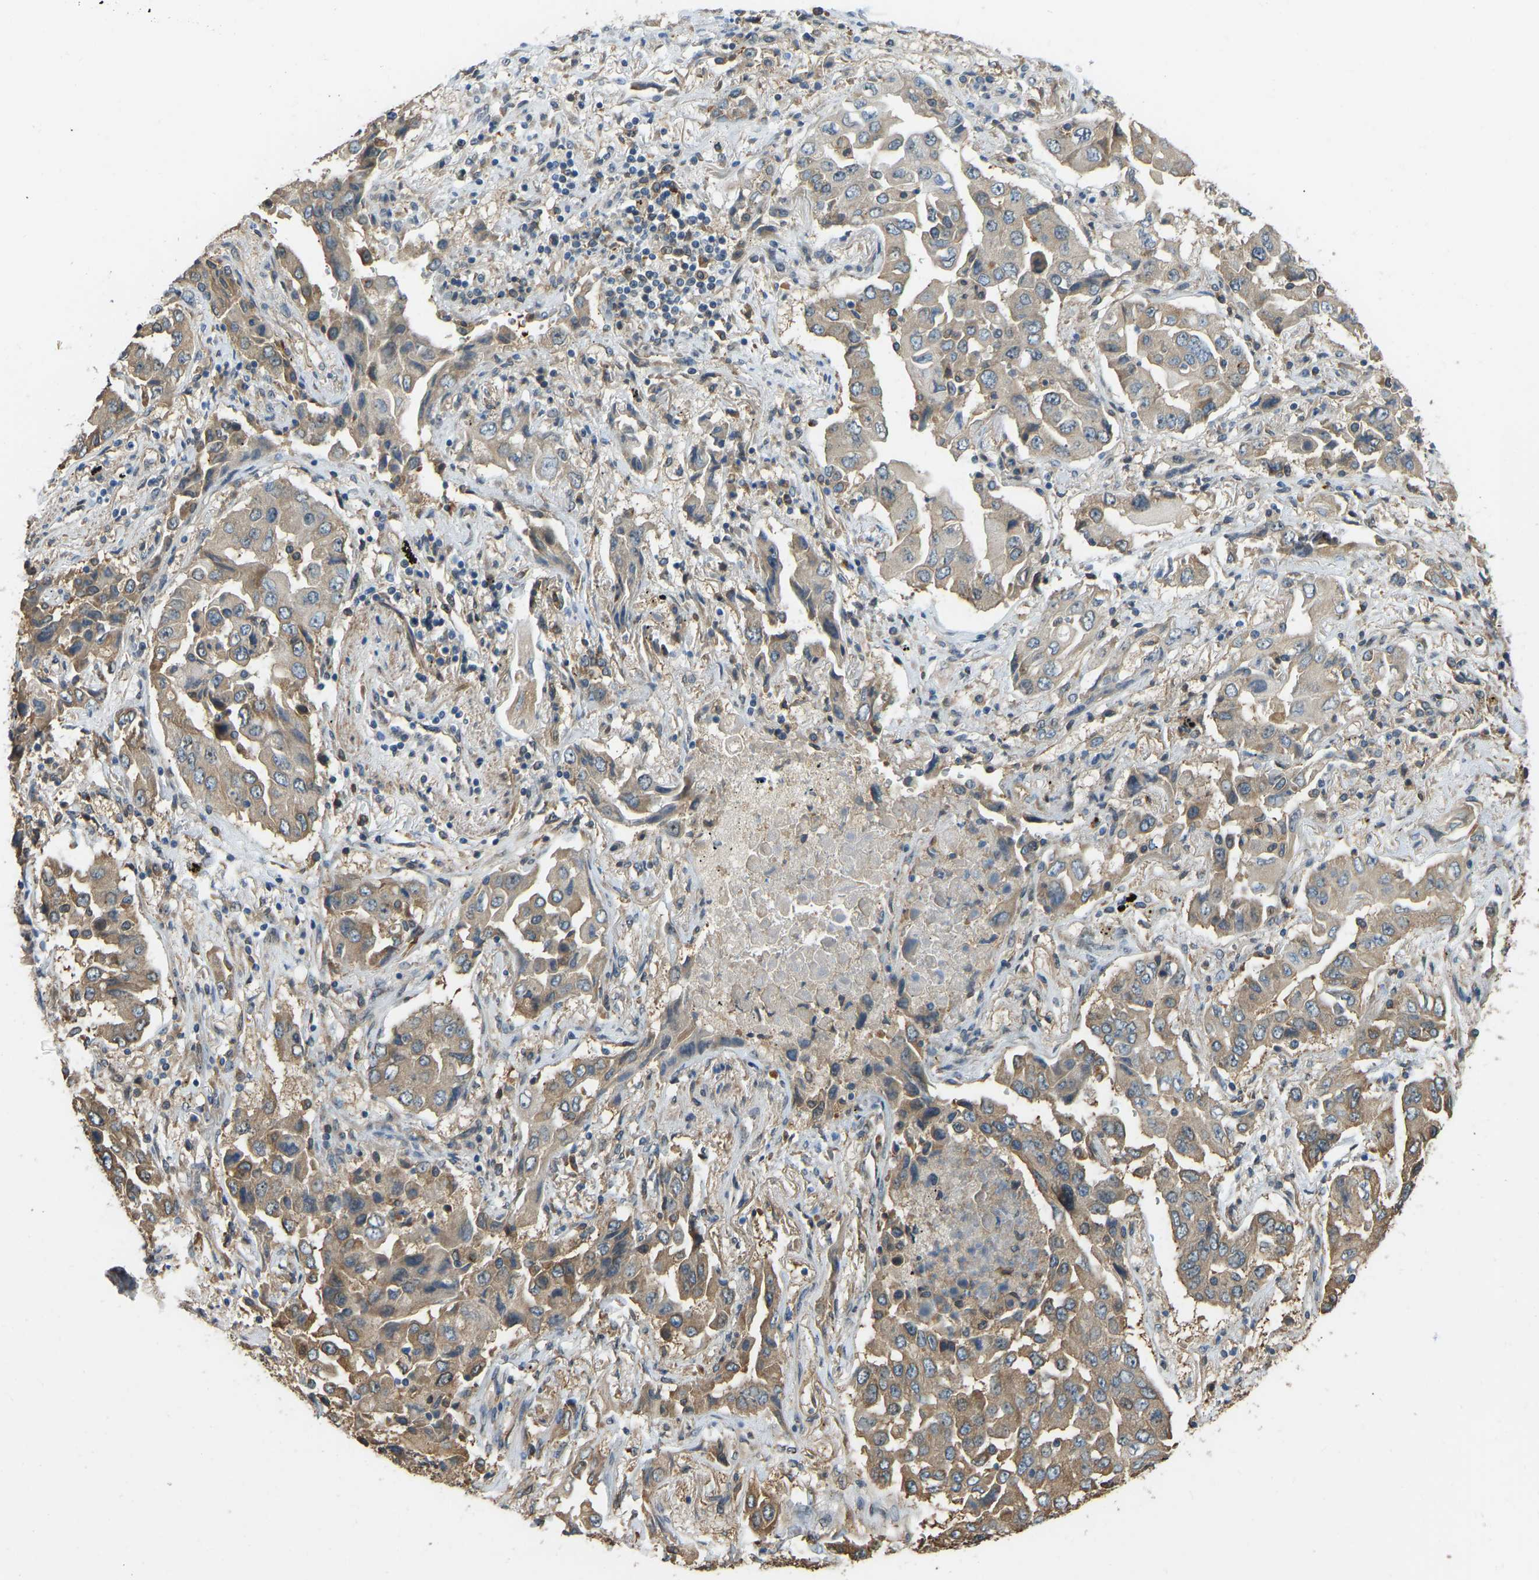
{"staining": {"intensity": "weak", "quantity": "25%-75%", "location": "cytoplasmic/membranous"}, "tissue": "lung cancer", "cell_type": "Tumor cells", "image_type": "cancer", "snomed": [{"axis": "morphology", "description": "Adenocarcinoma, NOS"}, {"axis": "topography", "description": "Lung"}], "caption": "Human lung adenocarcinoma stained for a protein (brown) exhibits weak cytoplasmic/membranous positive expression in approximately 25%-75% of tumor cells.", "gene": "OS9", "patient": {"sex": "female", "age": 65}}